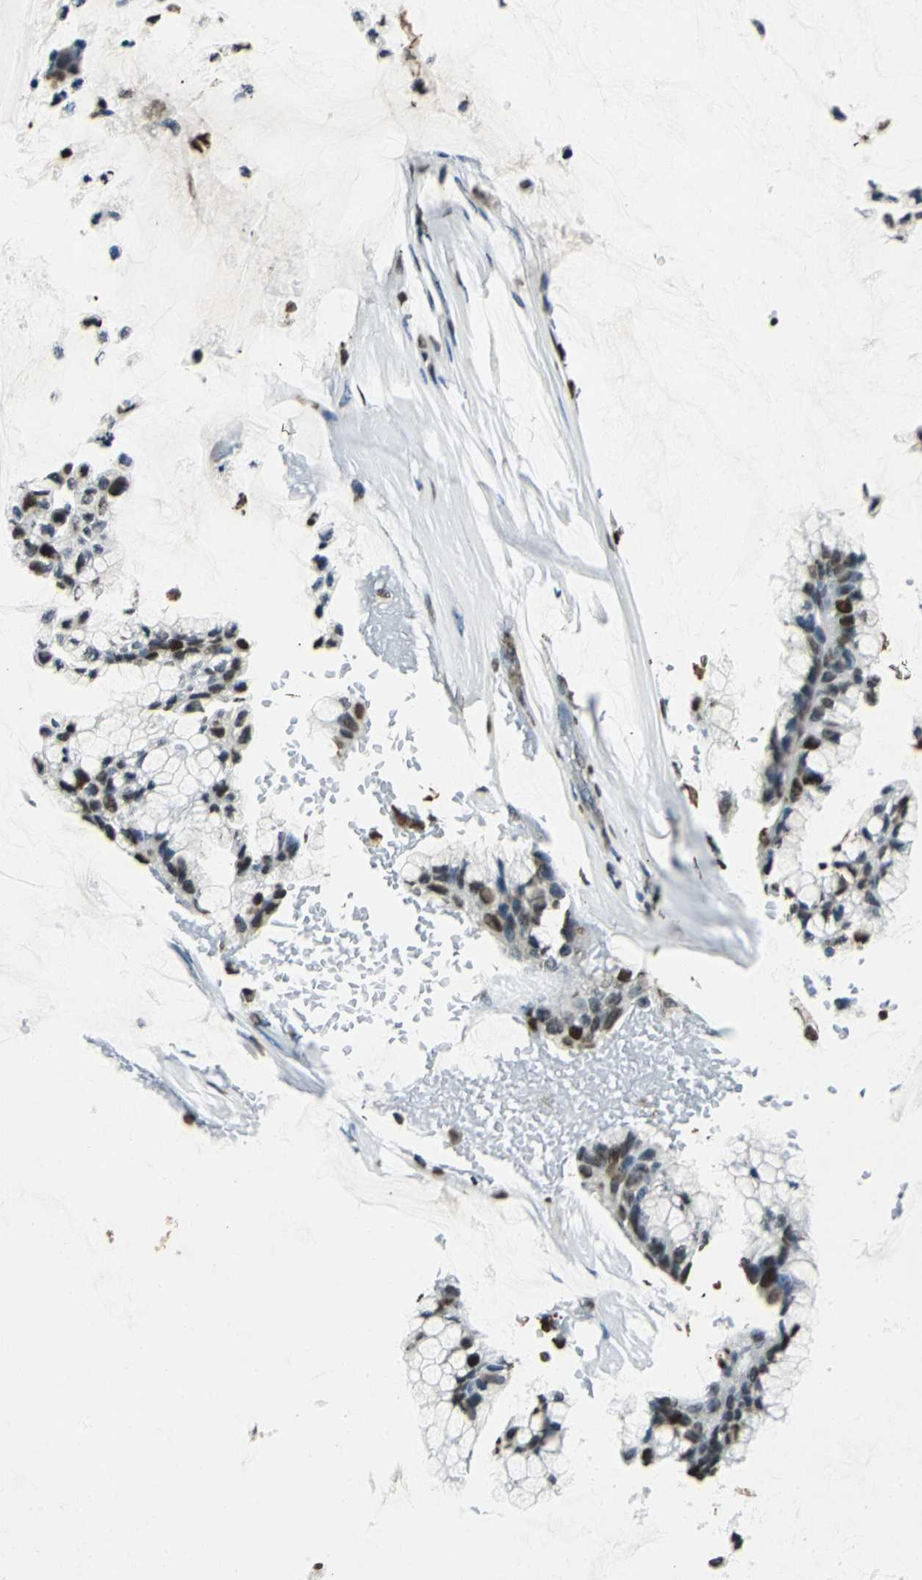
{"staining": {"intensity": "moderate", "quantity": ">75%", "location": "nuclear"}, "tissue": "ovarian cancer", "cell_type": "Tumor cells", "image_type": "cancer", "snomed": [{"axis": "morphology", "description": "Cystadenocarcinoma, mucinous, NOS"}, {"axis": "topography", "description": "Ovary"}], "caption": "This histopathology image displays ovarian cancer stained with IHC to label a protein in brown. The nuclear of tumor cells show moderate positivity for the protein. Nuclei are counter-stained blue.", "gene": "MCM4", "patient": {"sex": "female", "age": 39}}